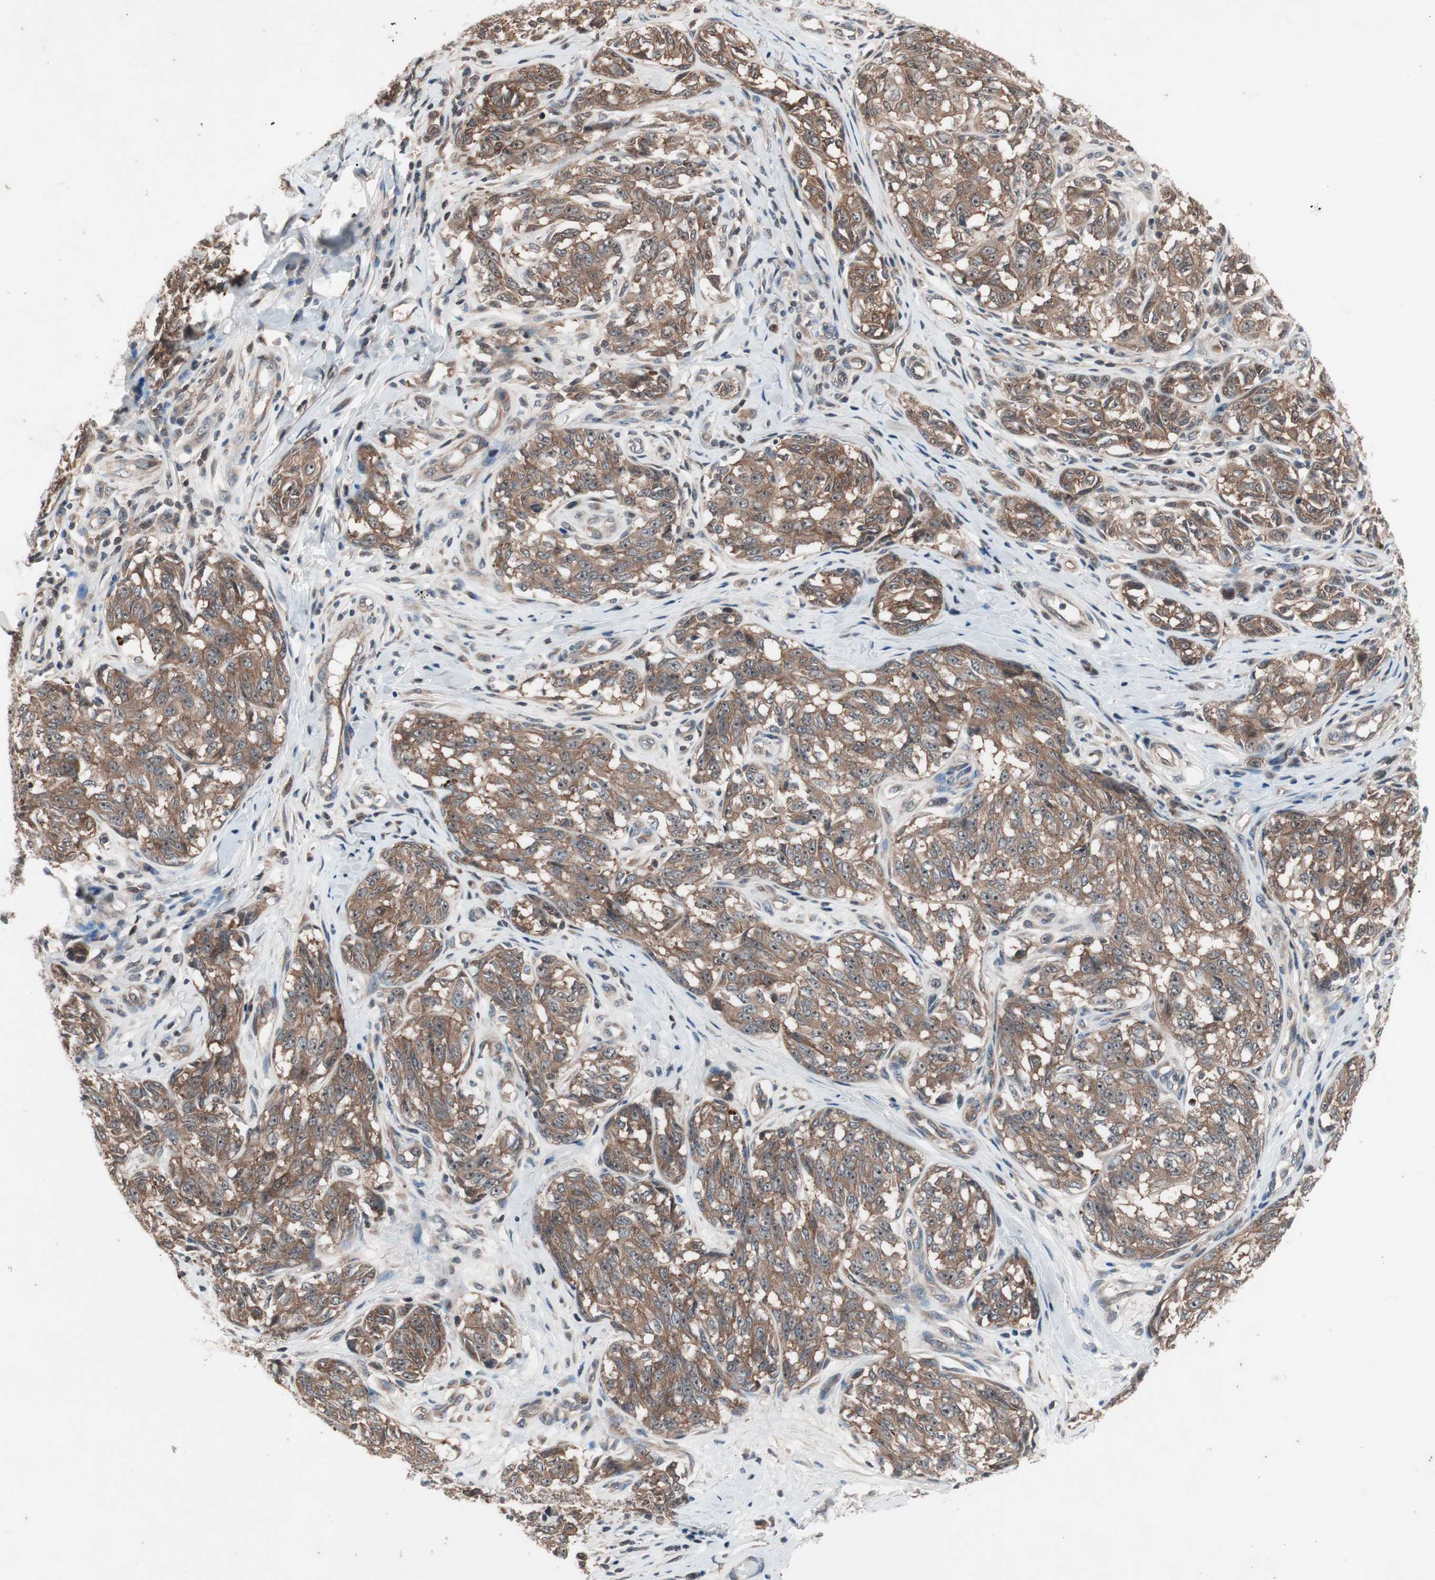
{"staining": {"intensity": "weak", "quantity": ">75%", "location": "cytoplasmic/membranous"}, "tissue": "melanoma", "cell_type": "Tumor cells", "image_type": "cancer", "snomed": [{"axis": "morphology", "description": "Malignant melanoma, NOS"}, {"axis": "topography", "description": "Skin"}], "caption": "Melanoma stained with a brown dye displays weak cytoplasmic/membranous positive positivity in about >75% of tumor cells.", "gene": "IRS1", "patient": {"sex": "female", "age": 64}}